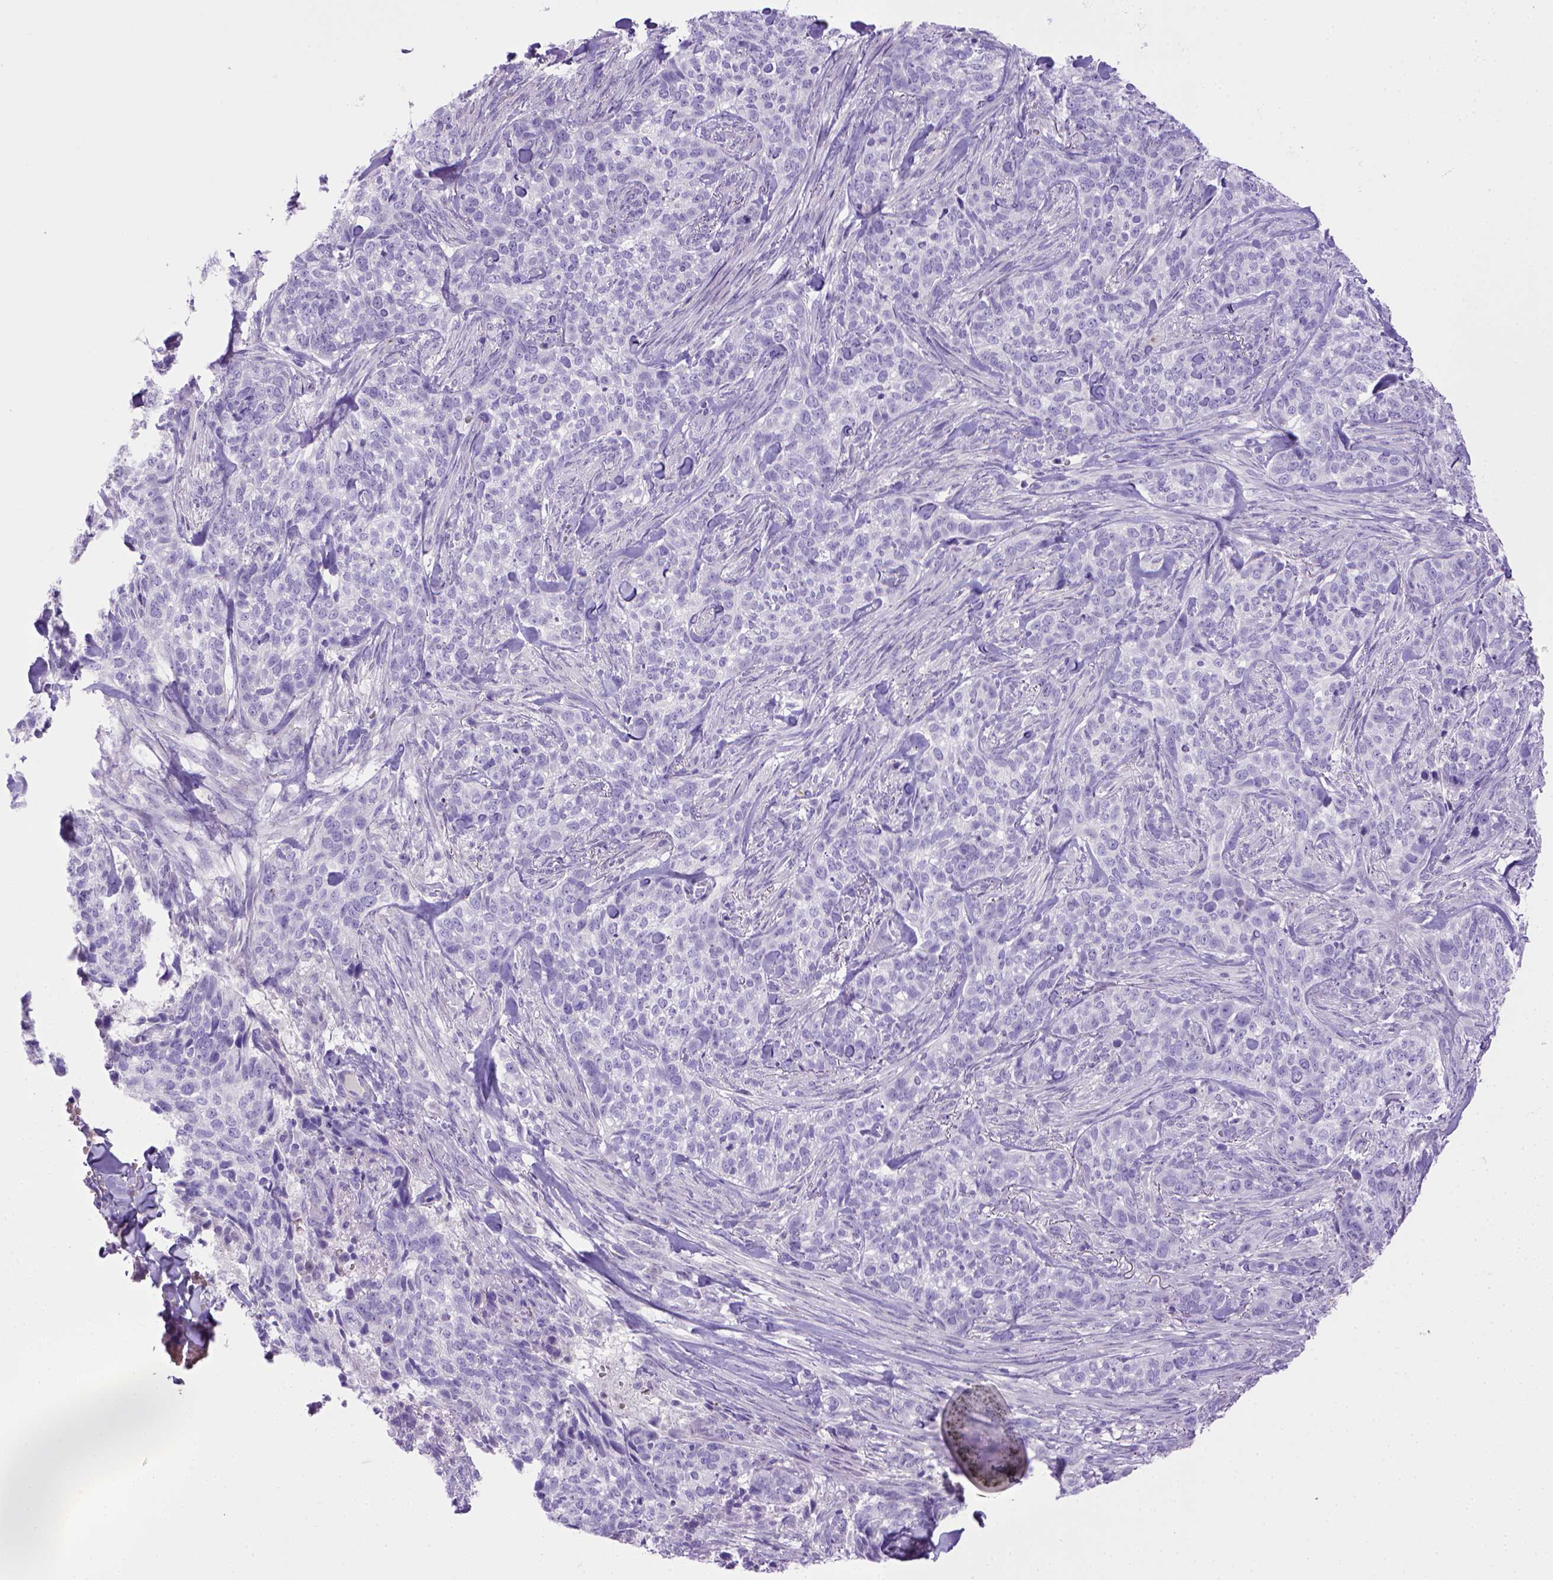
{"staining": {"intensity": "negative", "quantity": "none", "location": "none"}, "tissue": "skin cancer", "cell_type": "Tumor cells", "image_type": "cancer", "snomed": [{"axis": "morphology", "description": "Basal cell carcinoma"}, {"axis": "topography", "description": "Skin"}], "caption": "Tumor cells are negative for protein expression in human skin cancer.", "gene": "BAAT", "patient": {"sex": "female", "age": 69}}